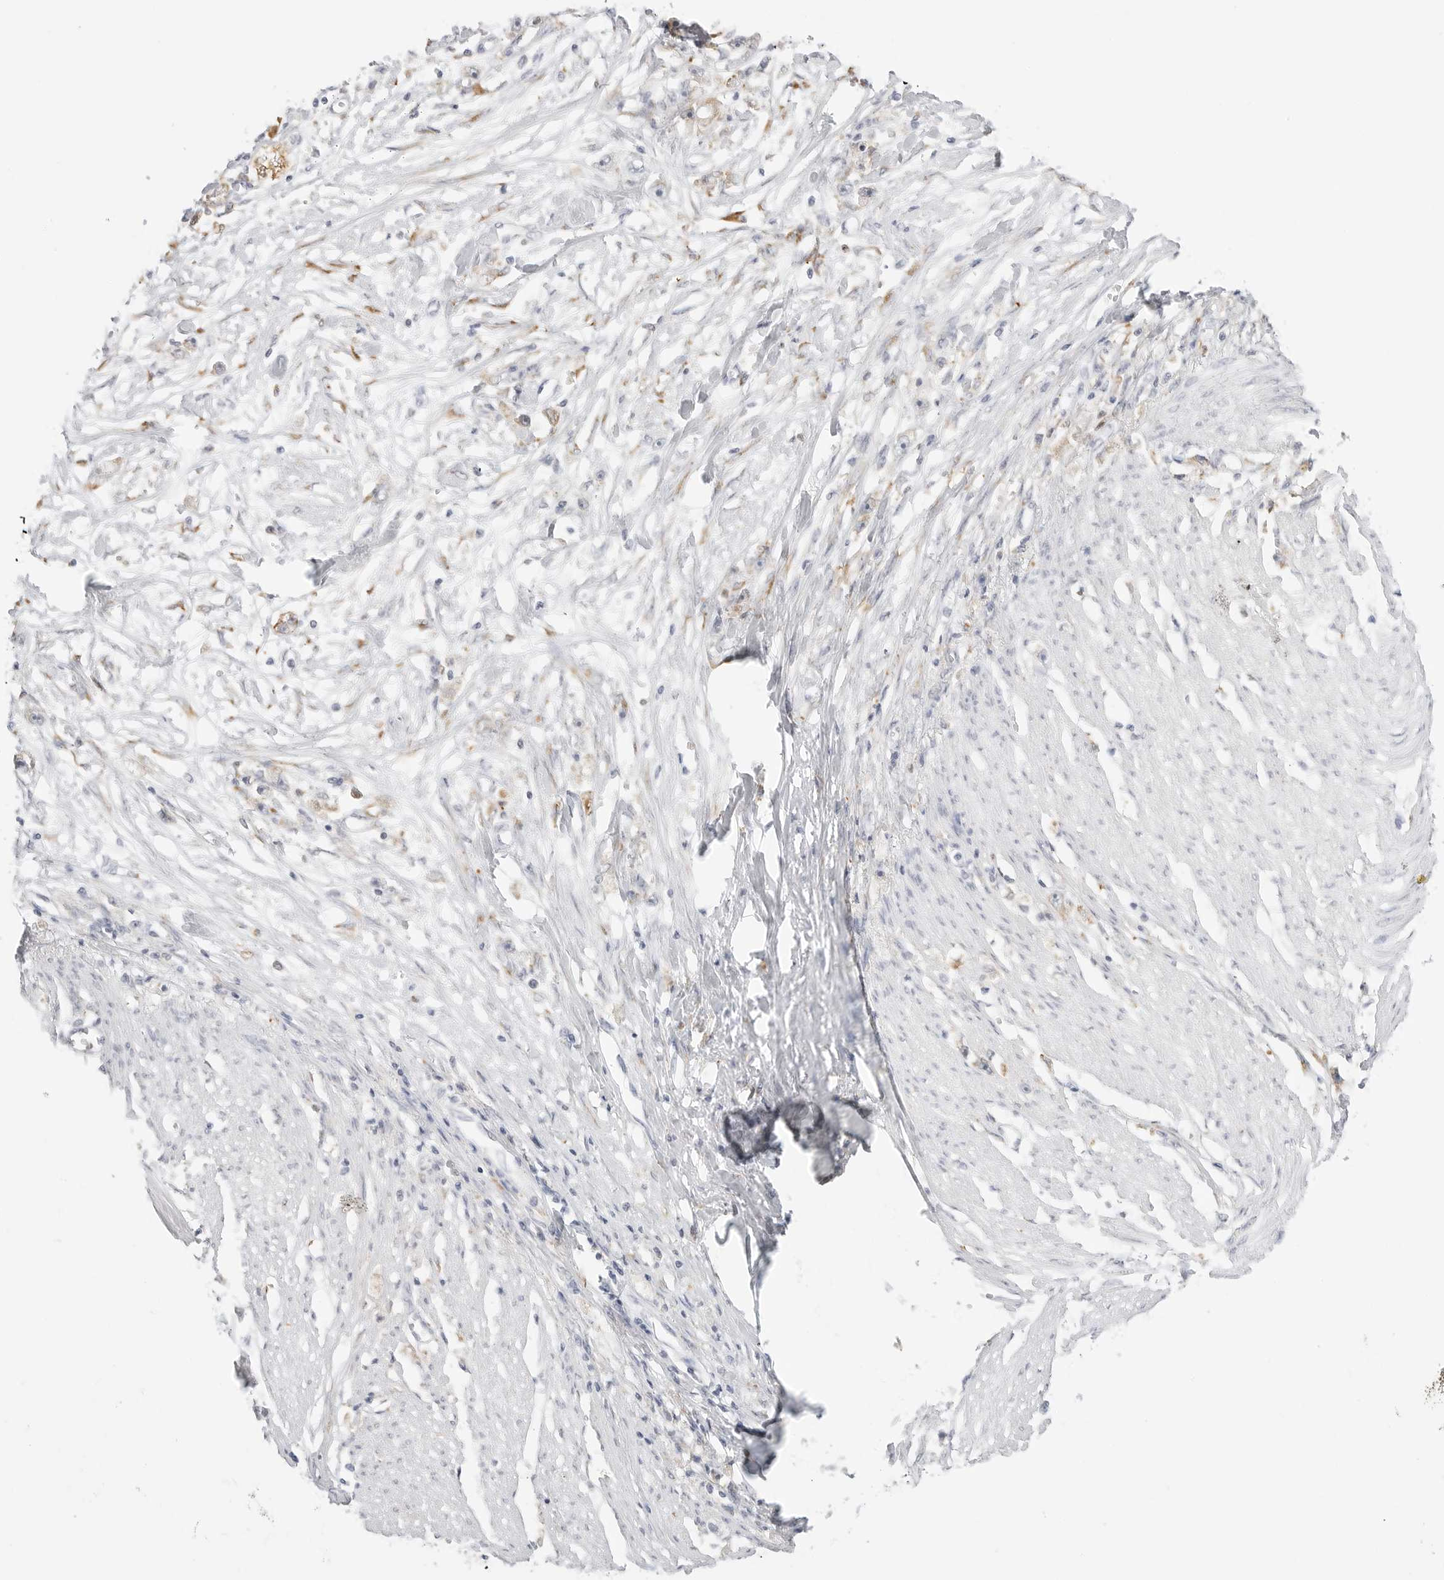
{"staining": {"intensity": "moderate", "quantity": "<25%", "location": "cytoplasmic/membranous"}, "tissue": "stomach cancer", "cell_type": "Tumor cells", "image_type": "cancer", "snomed": [{"axis": "morphology", "description": "Adenocarcinoma, NOS"}, {"axis": "topography", "description": "Stomach"}], "caption": "Immunohistochemical staining of human adenocarcinoma (stomach) reveals moderate cytoplasmic/membranous protein staining in about <25% of tumor cells.", "gene": "THEM4", "patient": {"sex": "female", "age": 59}}